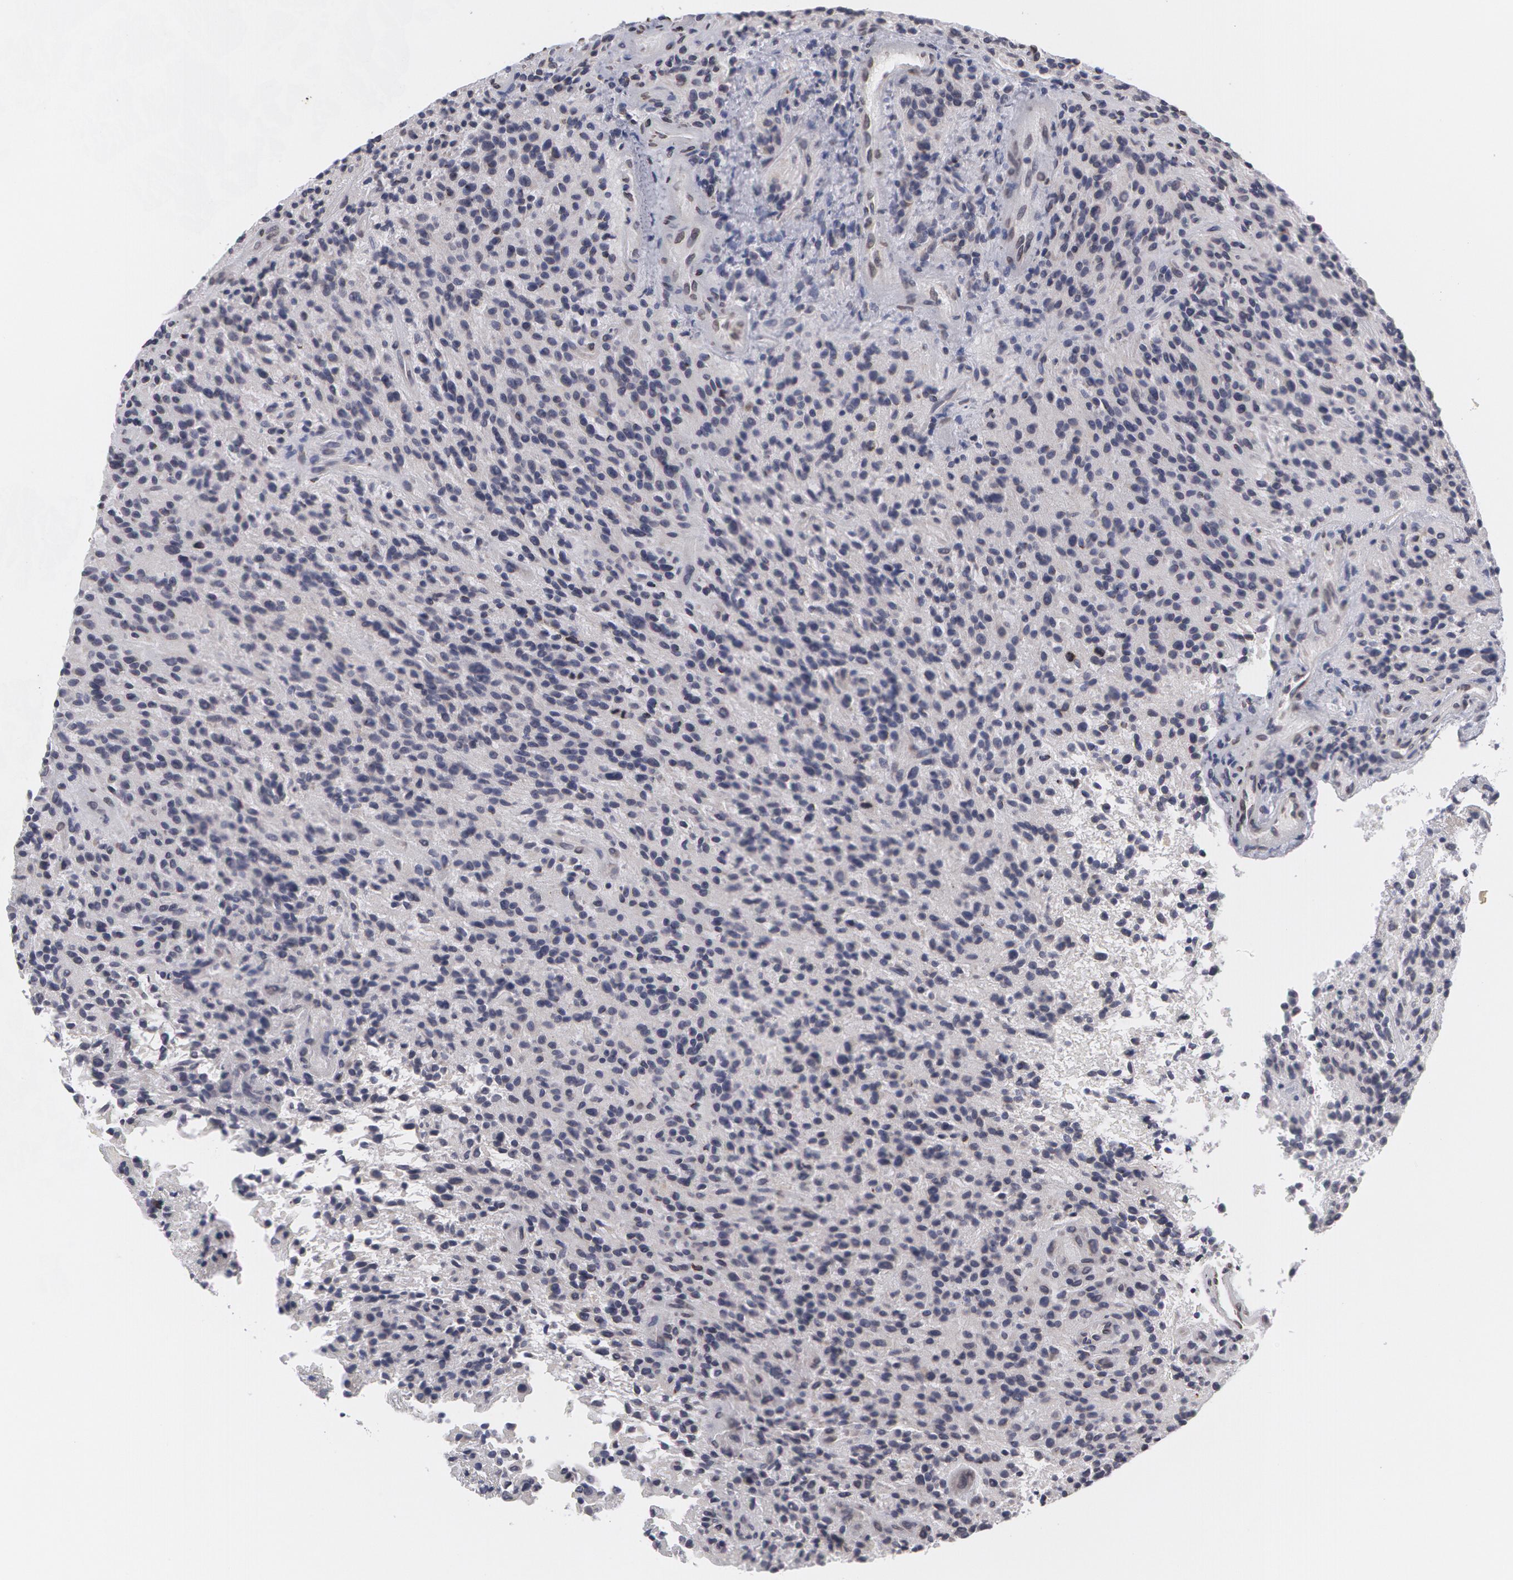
{"staining": {"intensity": "negative", "quantity": "none", "location": "none"}, "tissue": "glioma", "cell_type": "Tumor cells", "image_type": "cancer", "snomed": [{"axis": "morphology", "description": "Glioma, malignant, High grade"}, {"axis": "topography", "description": "Brain"}], "caption": "Immunohistochemical staining of human glioma demonstrates no significant staining in tumor cells.", "gene": "EMD", "patient": {"sex": "female", "age": 13}}